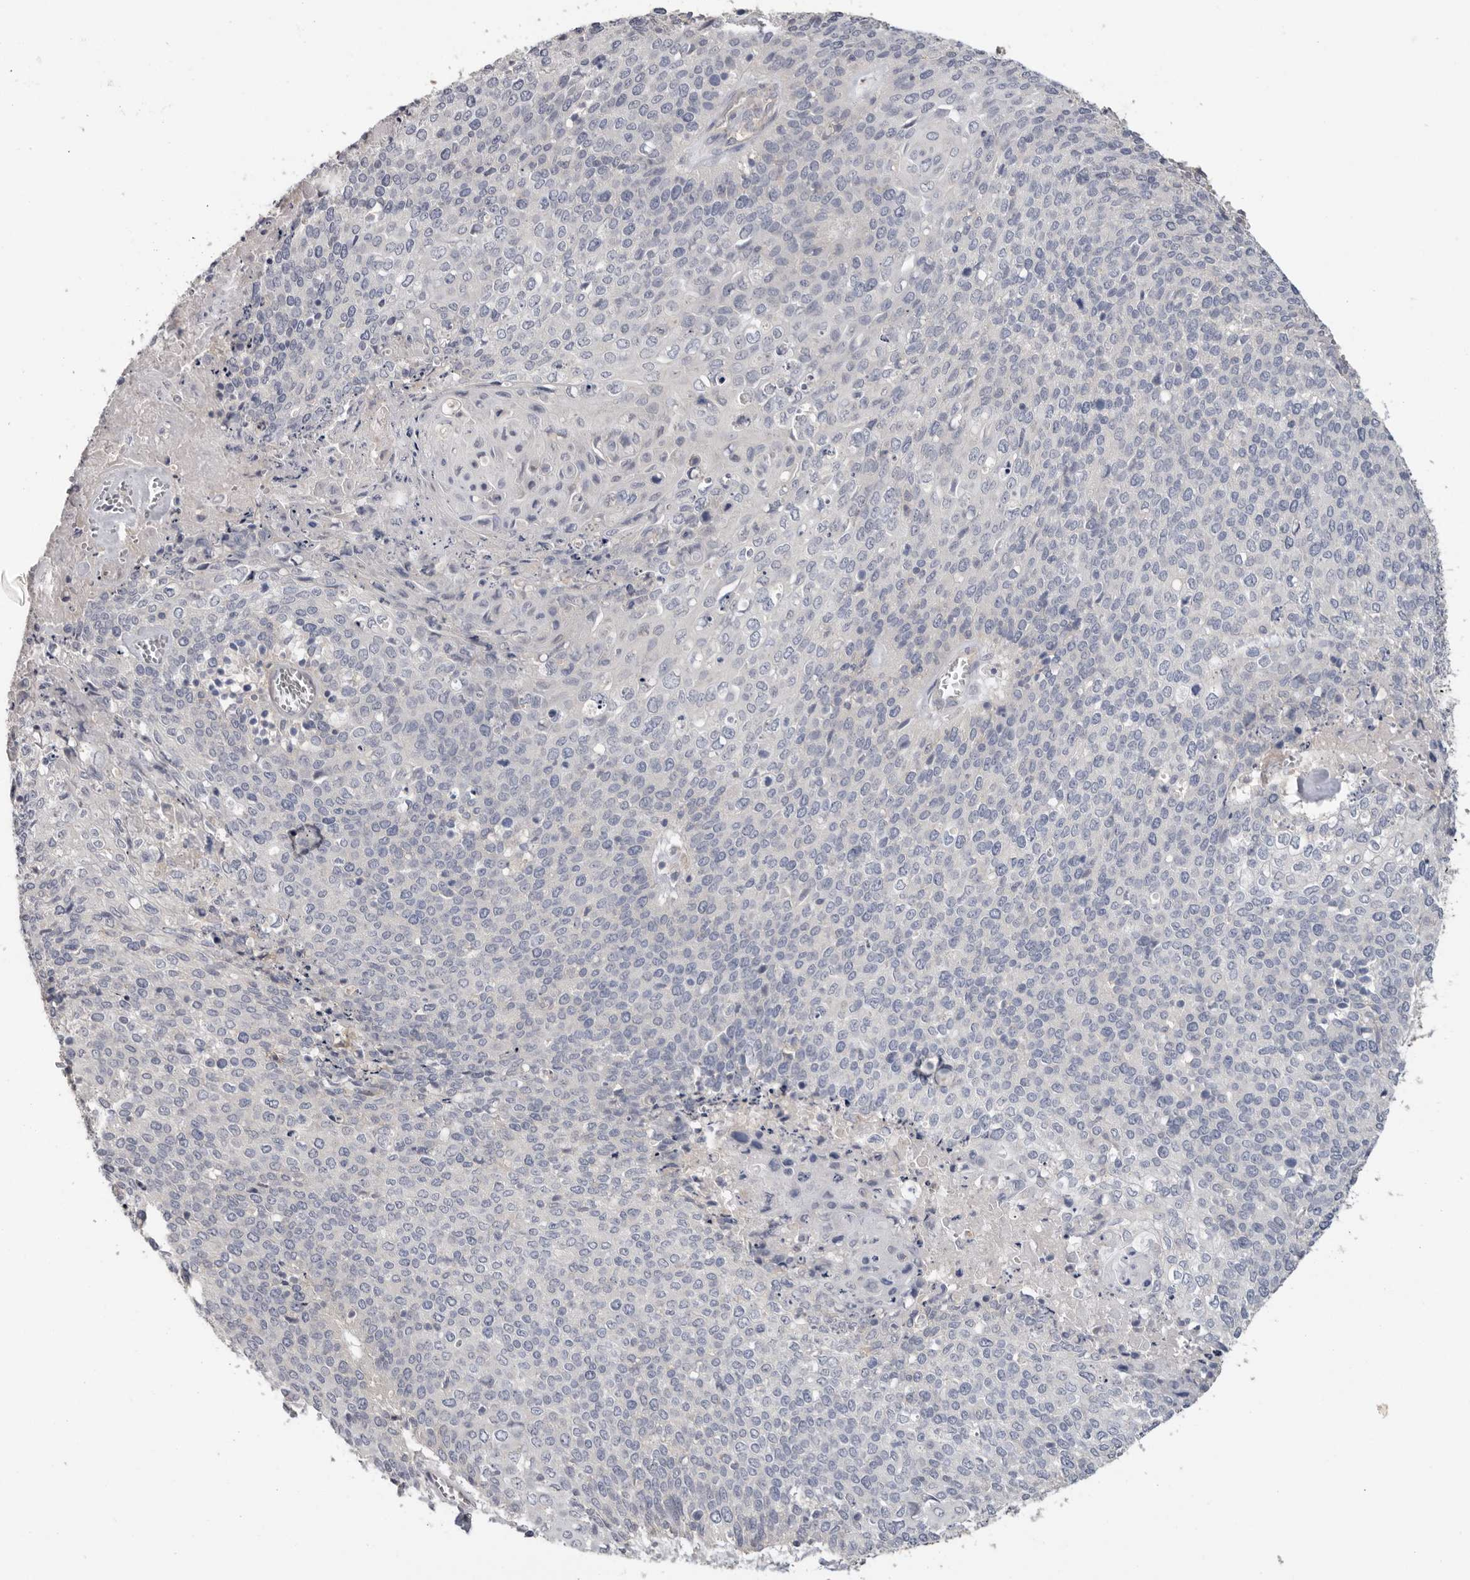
{"staining": {"intensity": "negative", "quantity": "none", "location": "none"}, "tissue": "cervical cancer", "cell_type": "Tumor cells", "image_type": "cancer", "snomed": [{"axis": "morphology", "description": "Squamous cell carcinoma, NOS"}, {"axis": "topography", "description": "Cervix"}], "caption": "Human cervical cancer (squamous cell carcinoma) stained for a protein using immunohistochemistry (IHC) shows no positivity in tumor cells.", "gene": "WDTC1", "patient": {"sex": "female", "age": 39}}